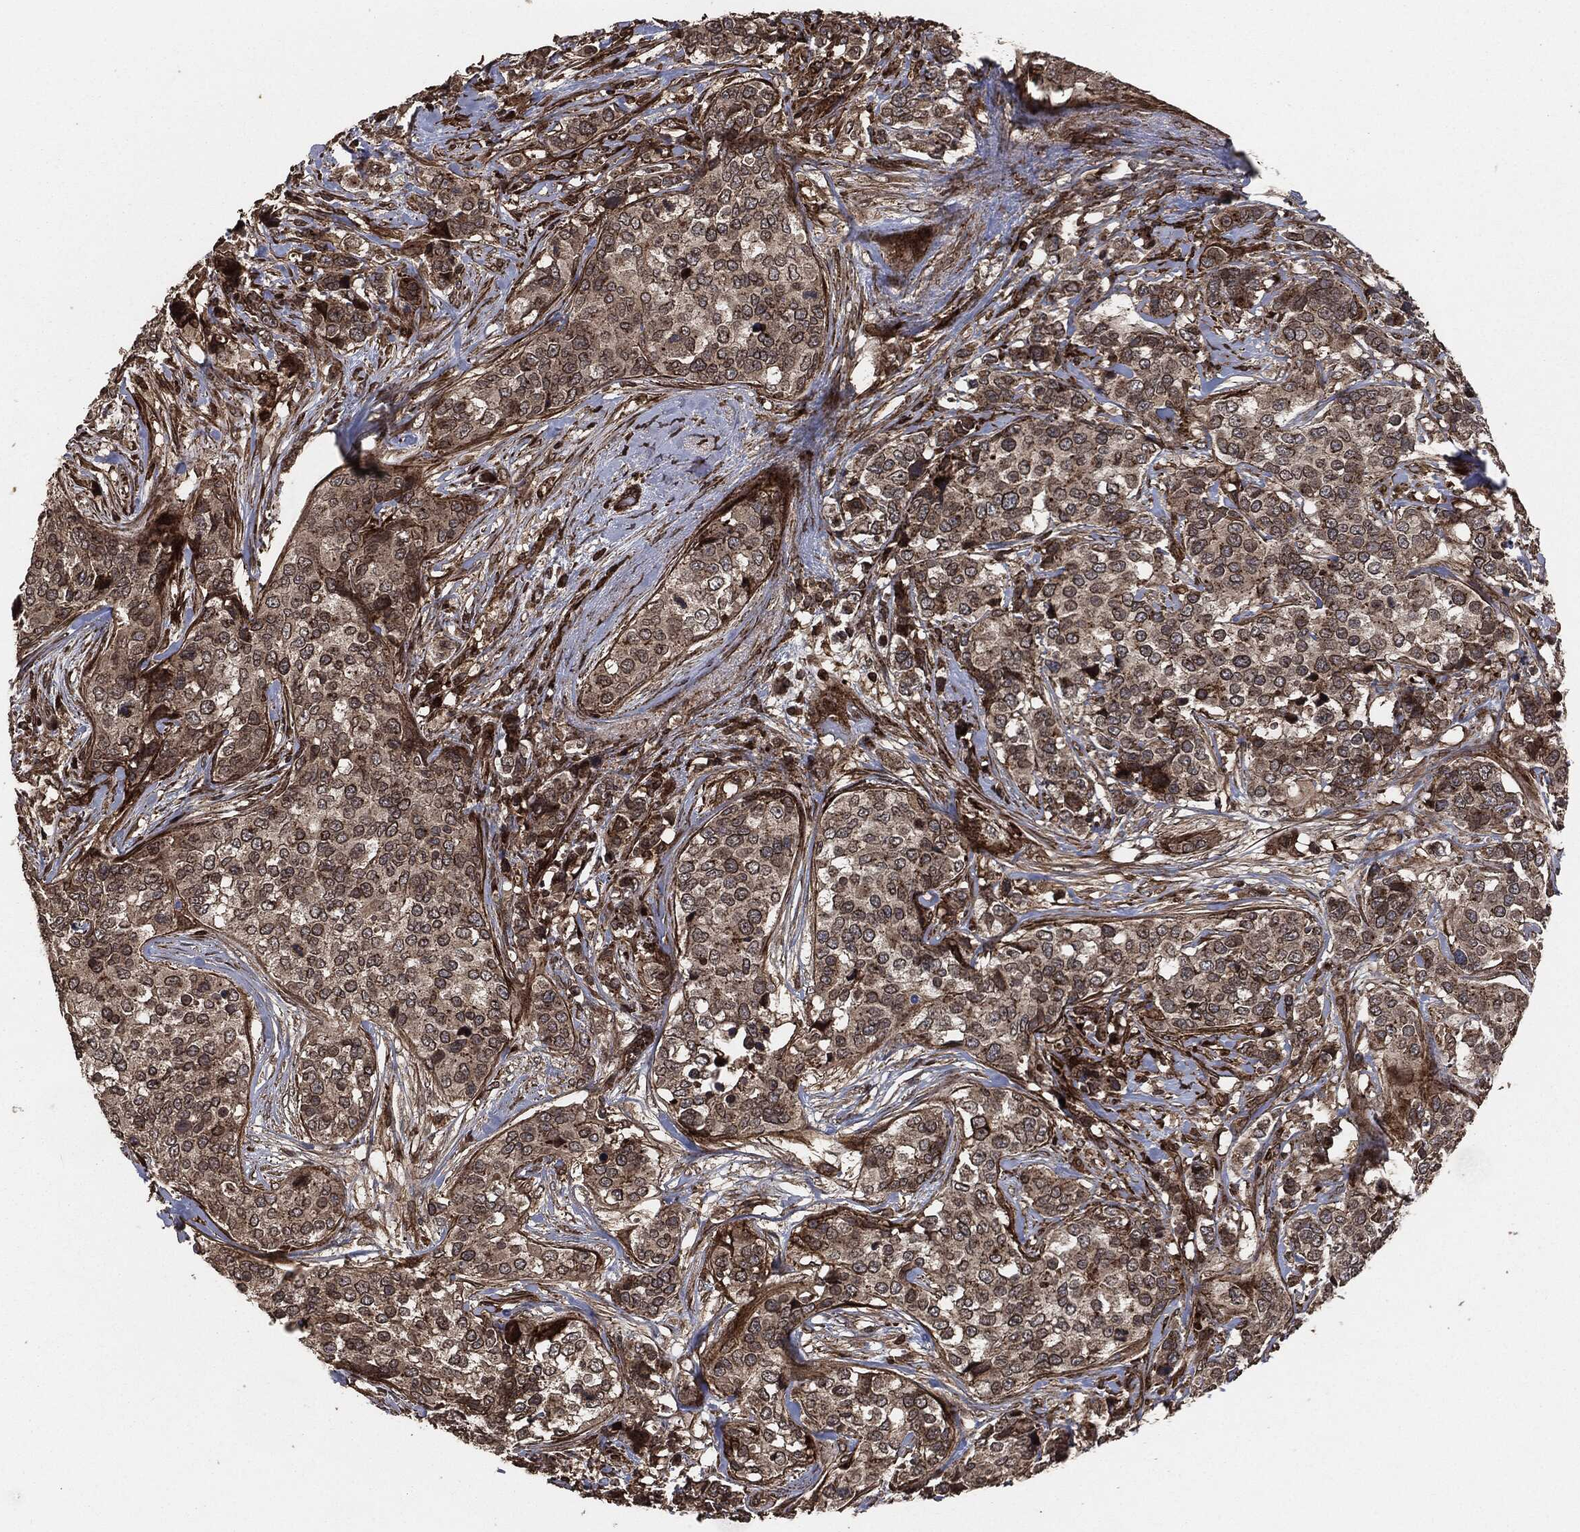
{"staining": {"intensity": "weak", "quantity": ">75%", "location": "cytoplasmic/membranous"}, "tissue": "breast cancer", "cell_type": "Tumor cells", "image_type": "cancer", "snomed": [{"axis": "morphology", "description": "Lobular carcinoma"}, {"axis": "topography", "description": "Breast"}], "caption": "Immunohistochemical staining of lobular carcinoma (breast) exhibits low levels of weak cytoplasmic/membranous protein staining in approximately >75% of tumor cells.", "gene": "IFIT1", "patient": {"sex": "female", "age": 59}}